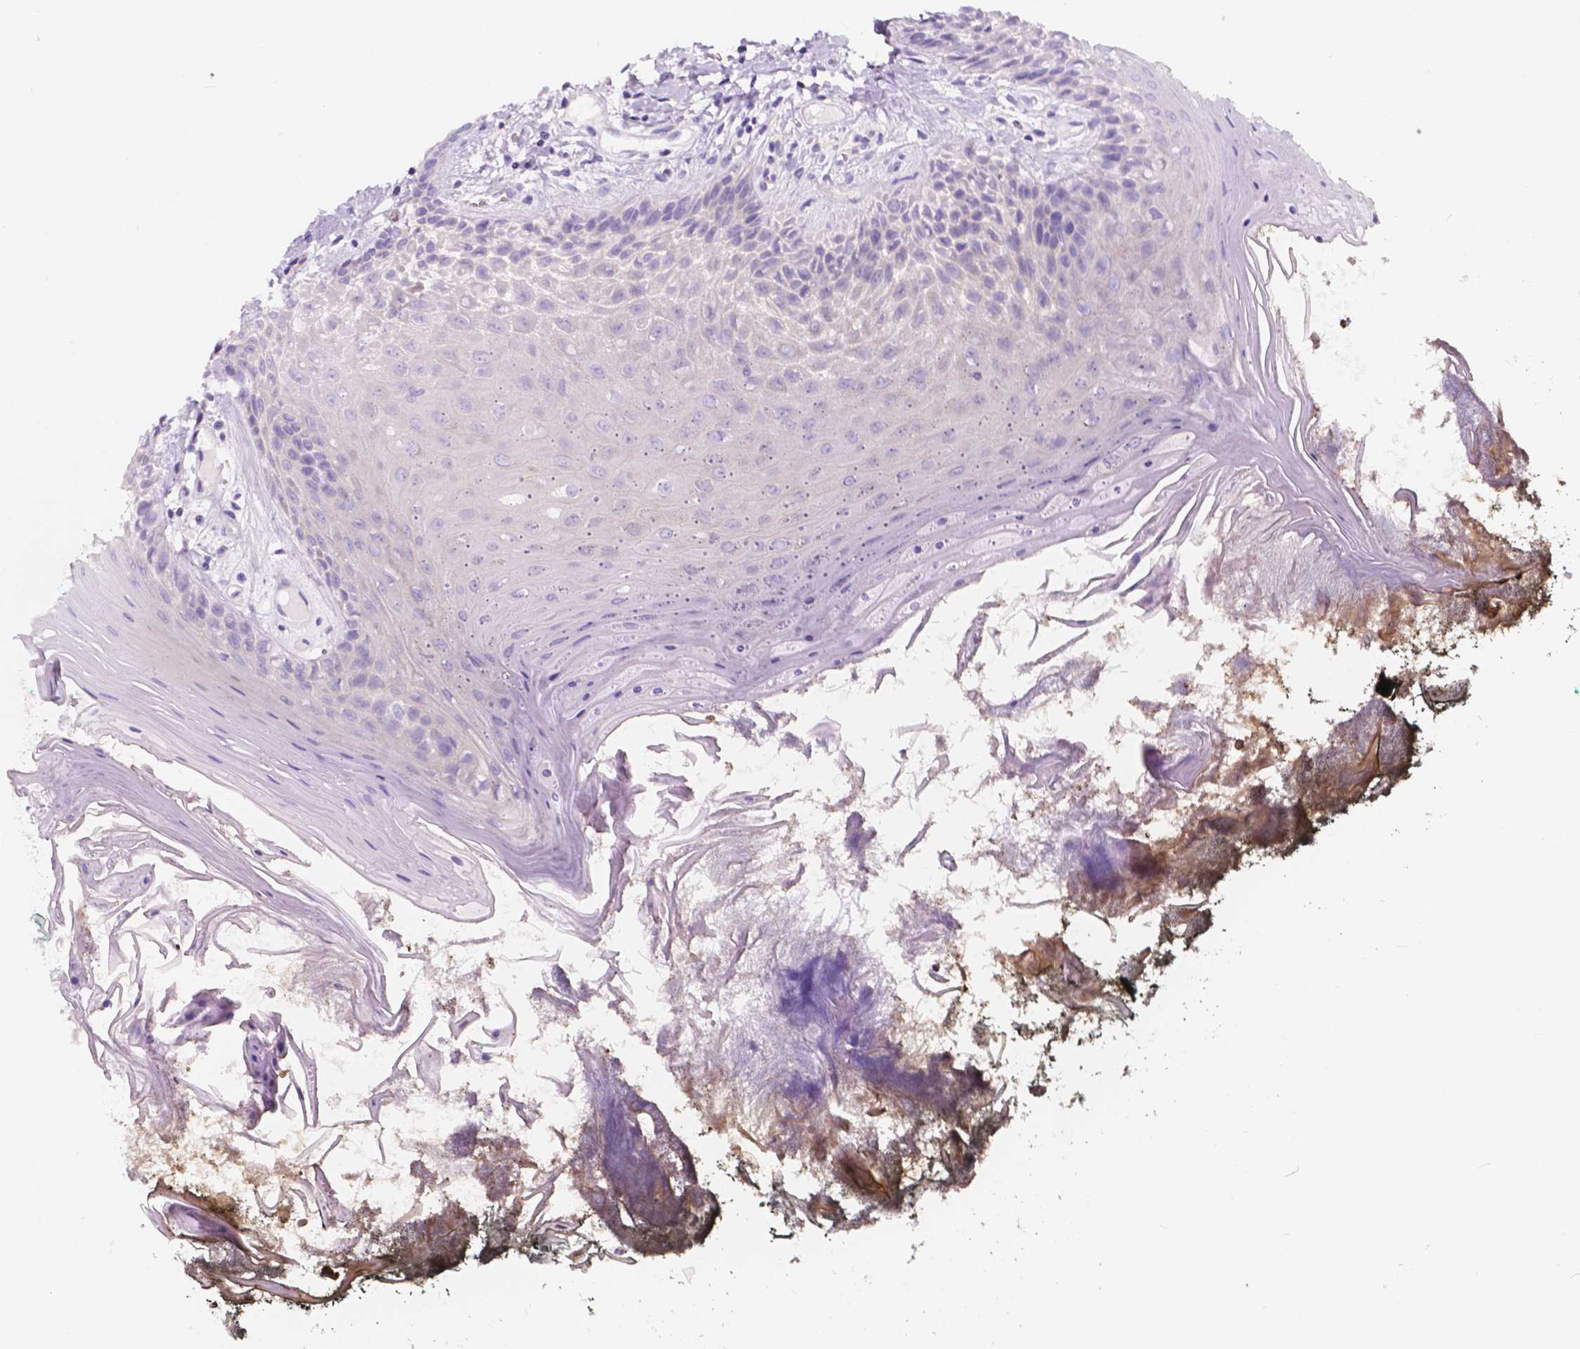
{"staining": {"intensity": "negative", "quantity": "none", "location": "none"}, "tissue": "oral mucosa", "cell_type": "Squamous epithelial cells", "image_type": "normal", "snomed": [{"axis": "morphology", "description": "Normal tissue, NOS"}, {"axis": "topography", "description": "Oral tissue"}], "caption": "Human oral mucosa stained for a protein using immunohistochemistry exhibits no expression in squamous epithelial cells.", "gene": "CLSTN2", "patient": {"sex": "male", "age": 9}}